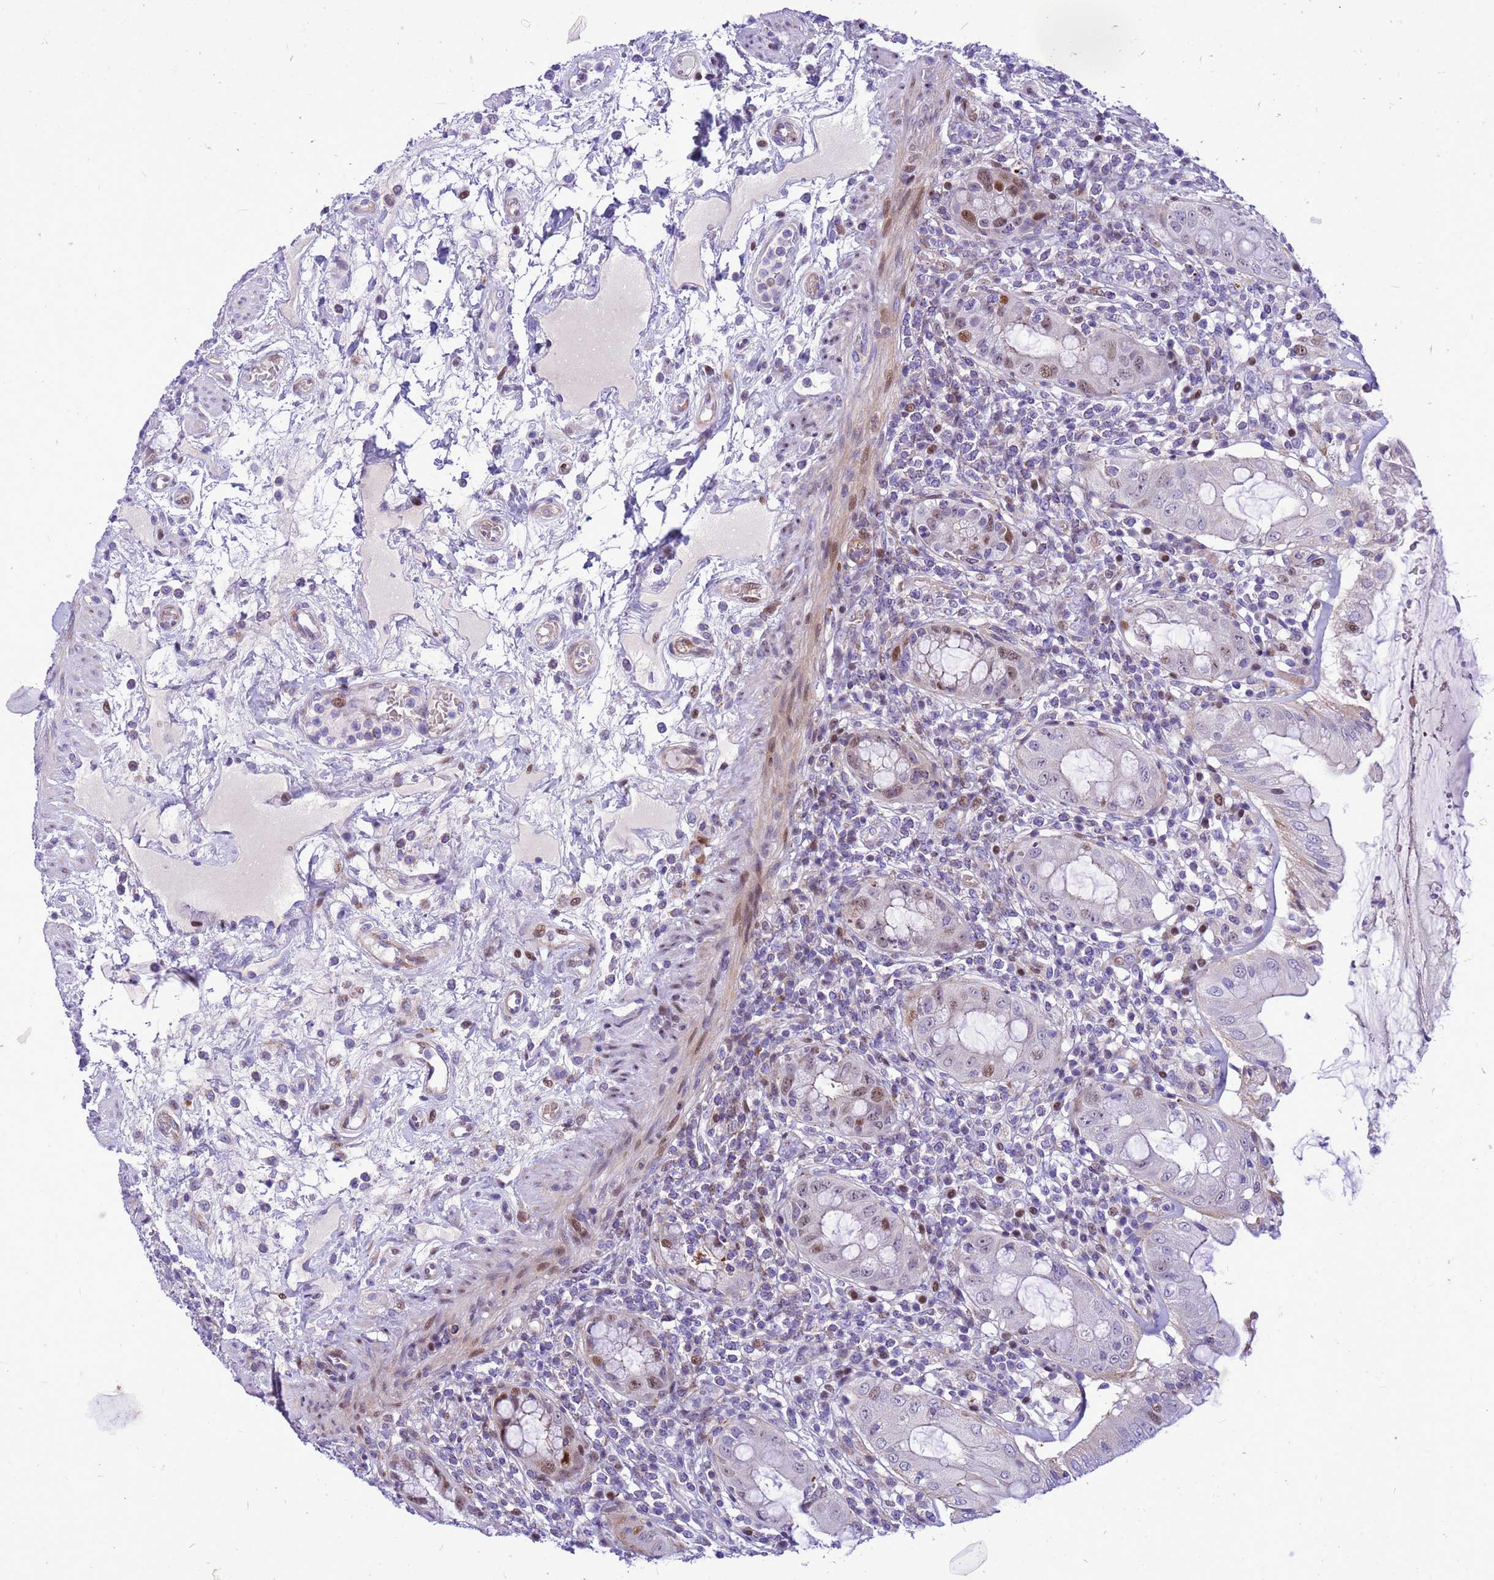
{"staining": {"intensity": "moderate", "quantity": "25%-75%", "location": "nuclear"}, "tissue": "rectum", "cell_type": "Glandular cells", "image_type": "normal", "snomed": [{"axis": "morphology", "description": "Normal tissue, NOS"}, {"axis": "topography", "description": "Rectum"}], "caption": "The micrograph demonstrates immunohistochemical staining of normal rectum. There is moderate nuclear positivity is appreciated in approximately 25%-75% of glandular cells.", "gene": "ADAMTS7", "patient": {"sex": "female", "age": 57}}